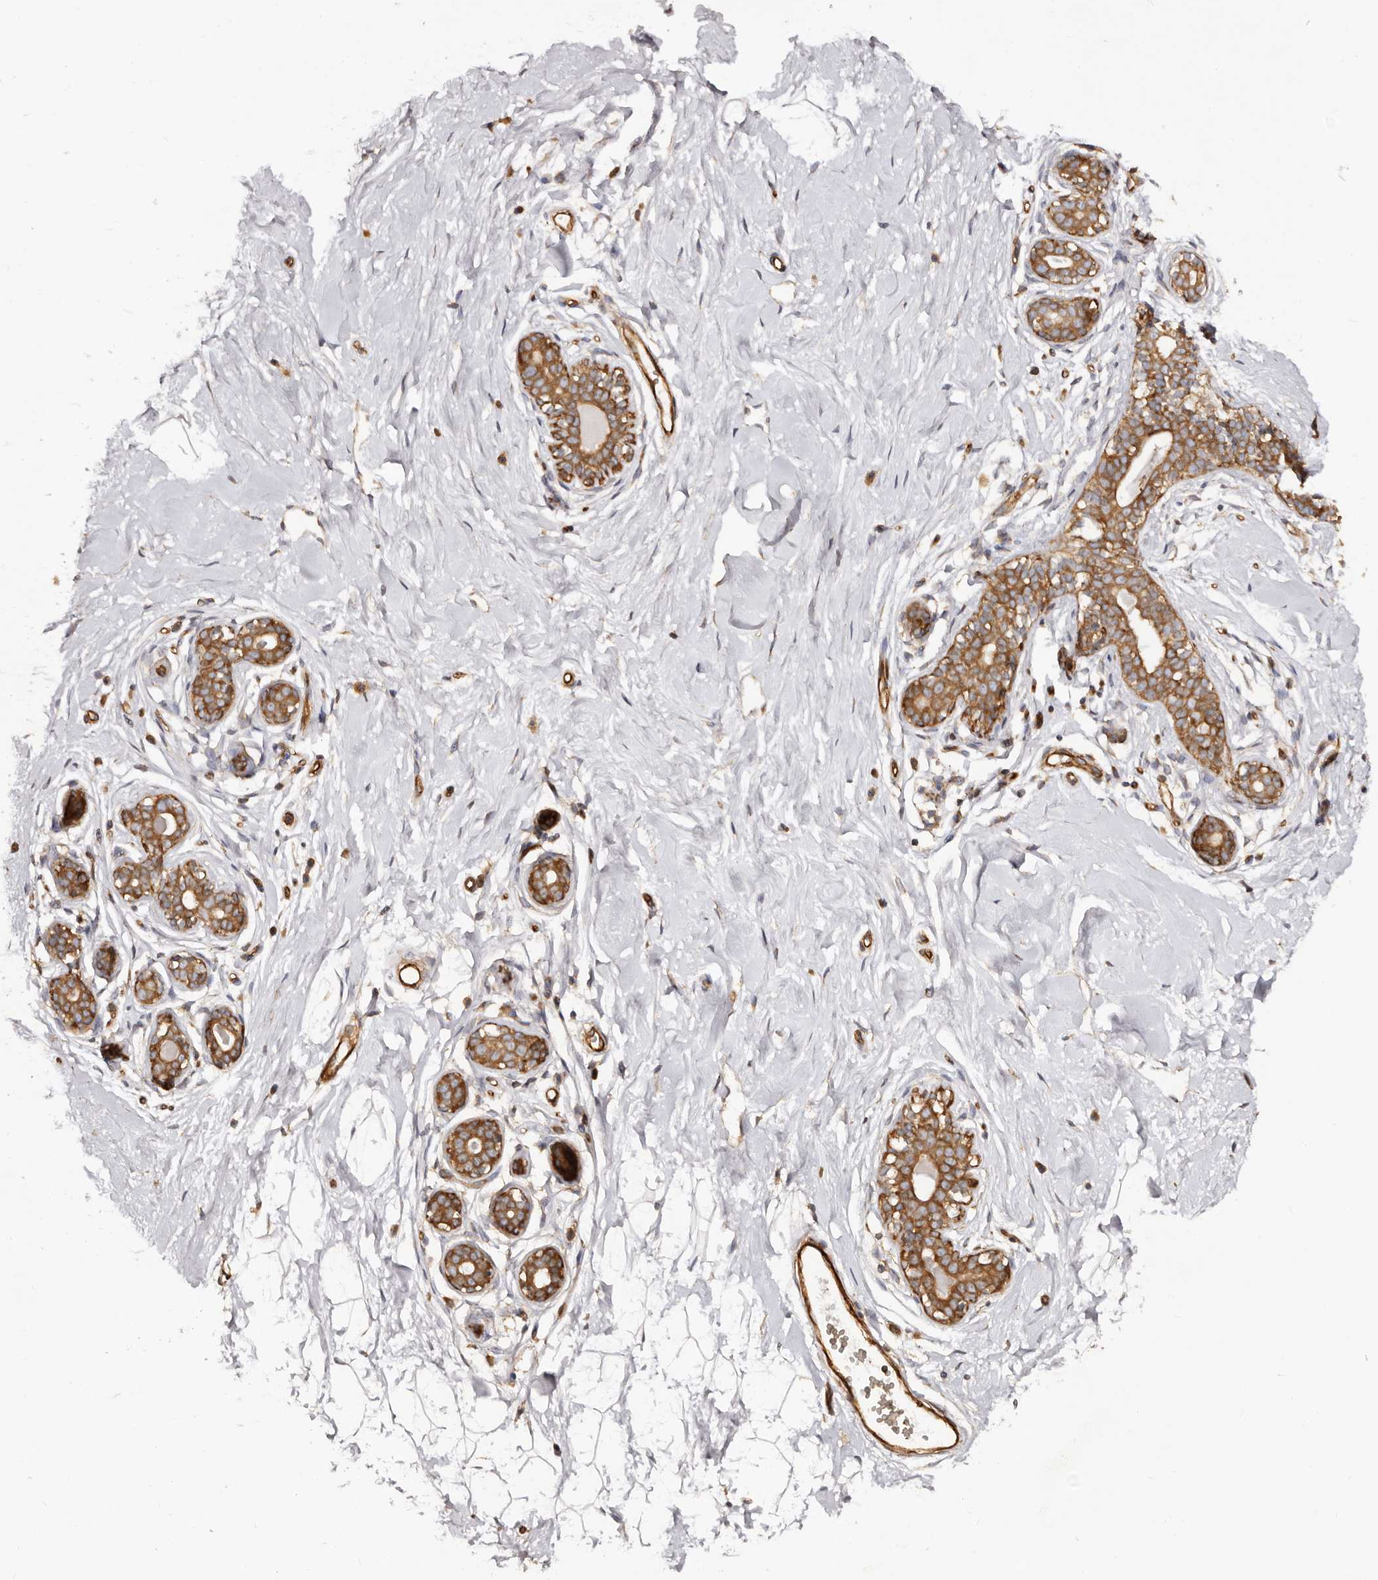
{"staining": {"intensity": "weak", "quantity": "25%-75%", "location": "cytoplasmic/membranous"}, "tissue": "breast", "cell_type": "Adipocytes", "image_type": "normal", "snomed": [{"axis": "morphology", "description": "Normal tissue, NOS"}, {"axis": "morphology", "description": "Adenoma, NOS"}, {"axis": "topography", "description": "Breast"}], "caption": "Protein analysis of benign breast demonstrates weak cytoplasmic/membranous staining in about 25%-75% of adipocytes.", "gene": "RPS6", "patient": {"sex": "female", "age": 23}}